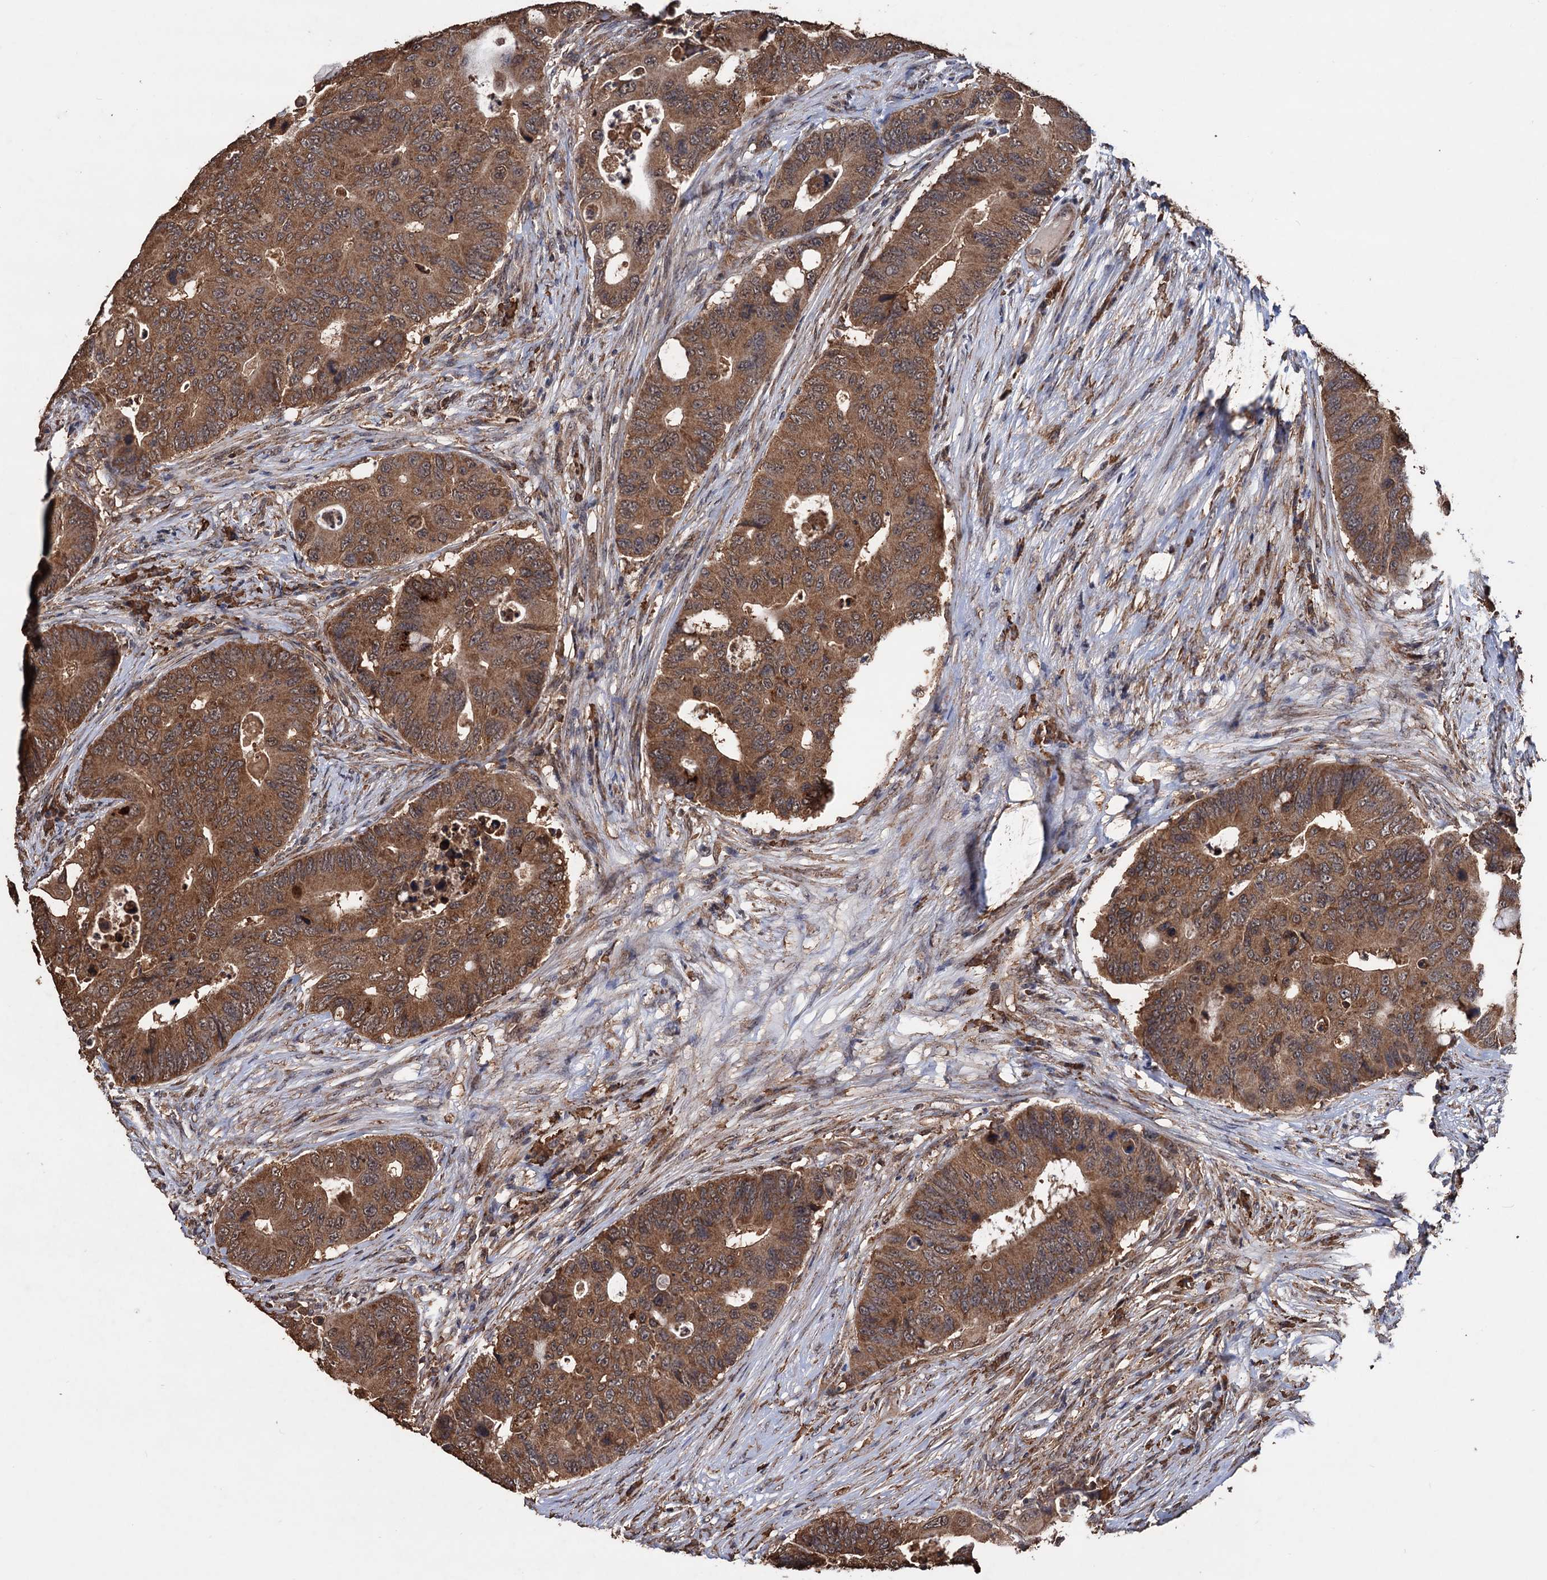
{"staining": {"intensity": "moderate", "quantity": ">75%", "location": "cytoplasmic/membranous"}, "tissue": "colorectal cancer", "cell_type": "Tumor cells", "image_type": "cancer", "snomed": [{"axis": "morphology", "description": "Adenocarcinoma, NOS"}, {"axis": "topography", "description": "Colon"}], "caption": "The photomicrograph reveals staining of colorectal cancer (adenocarcinoma), revealing moderate cytoplasmic/membranous protein staining (brown color) within tumor cells. (DAB IHC with brightfield microscopy, high magnification).", "gene": "TBC1D12", "patient": {"sex": "male", "age": 71}}